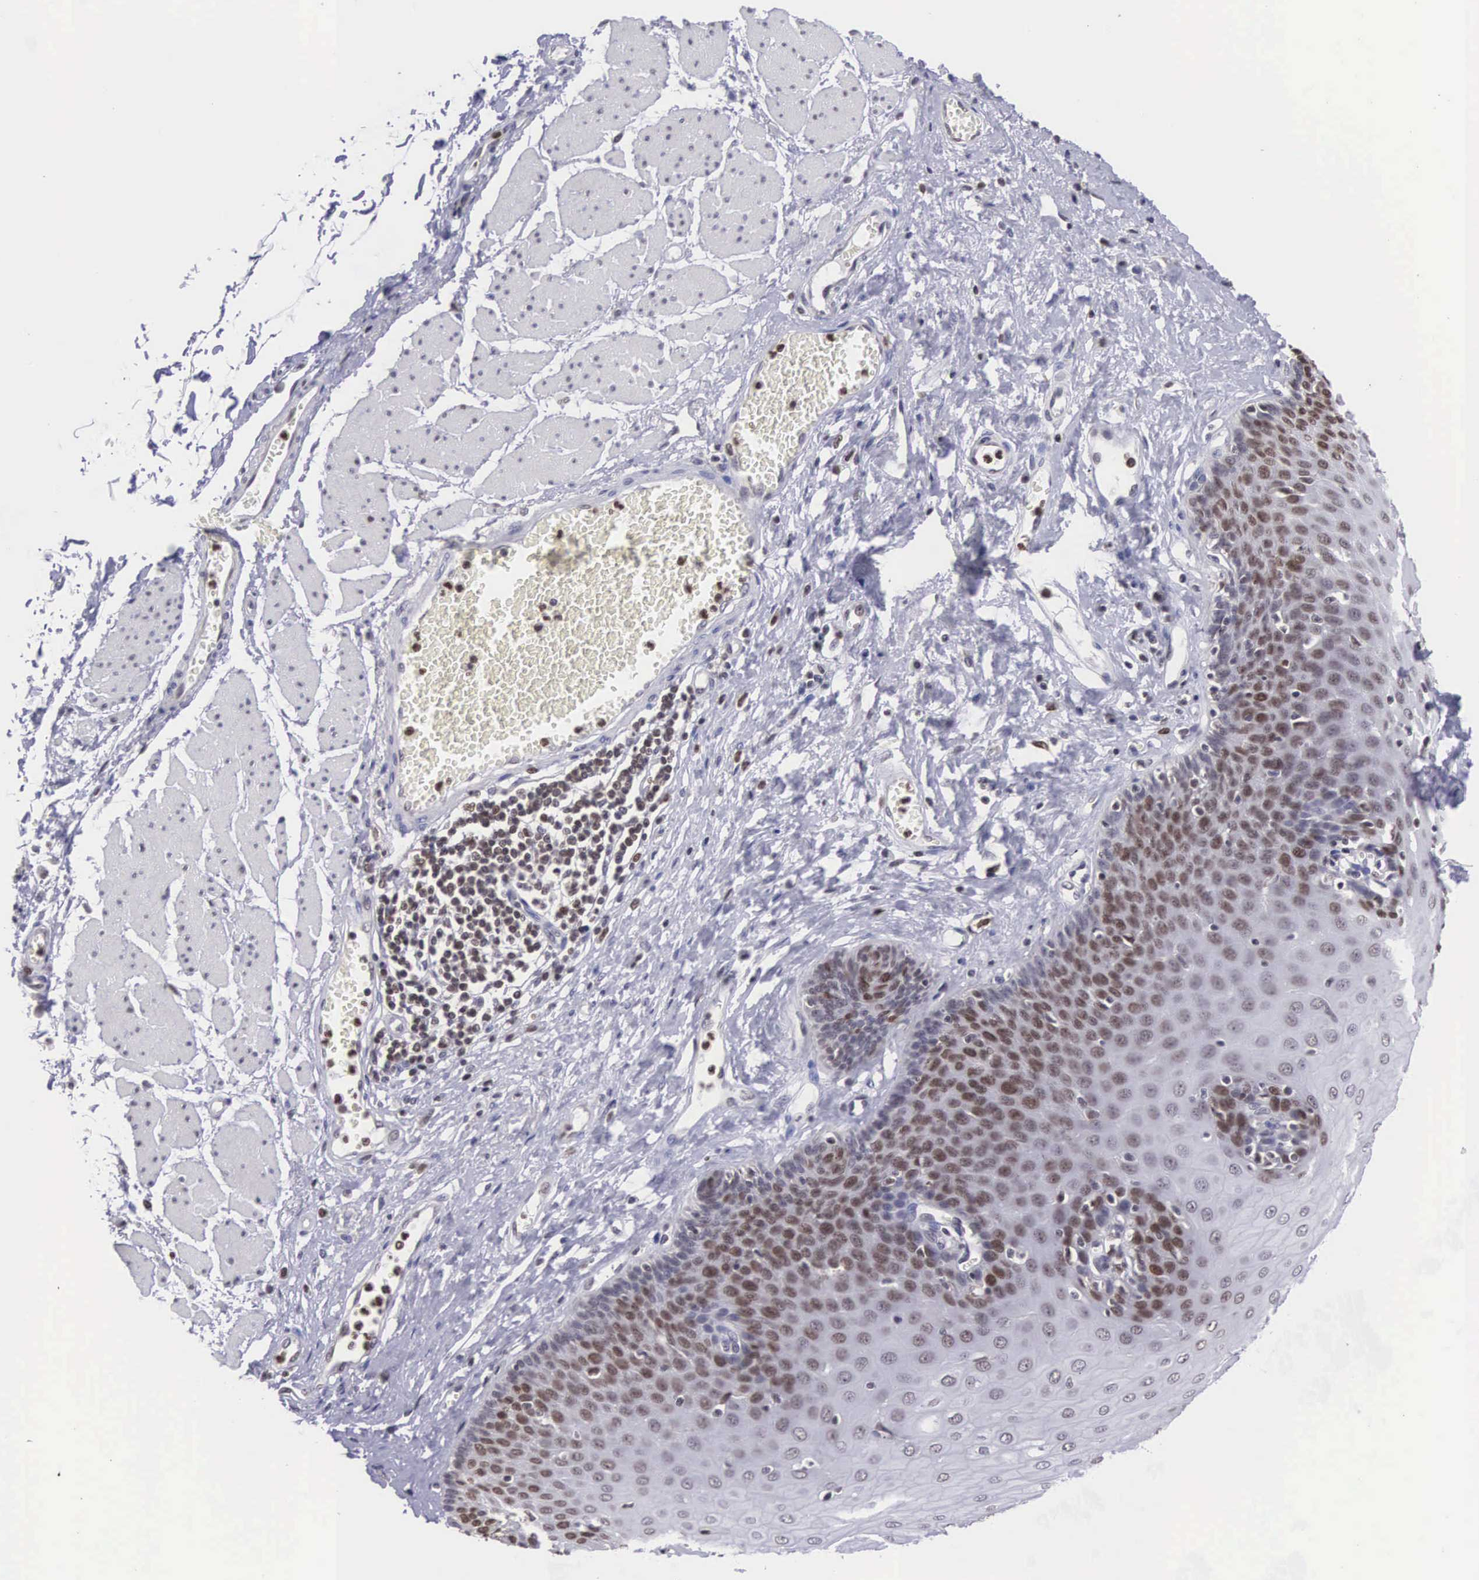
{"staining": {"intensity": "moderate", "quantity": "25%-75%", "location": "nuclear"}, "tissue": "esophagus", "cell_type": "Squamous epithelial cells", "image_type": "normal", "snomed": [{"axis": "morphology", "description": "Normal tissue, NOS"}, {"axis": "topography", "description": "Esophagus"}], "caption": "The micrograph displays staining of benign esophagus, revealing moderate nuclear protein expression (brown color) within squamous epithelial cells.", "gene": "VRK1", "patient": {"sex": "male", "age": 65}}